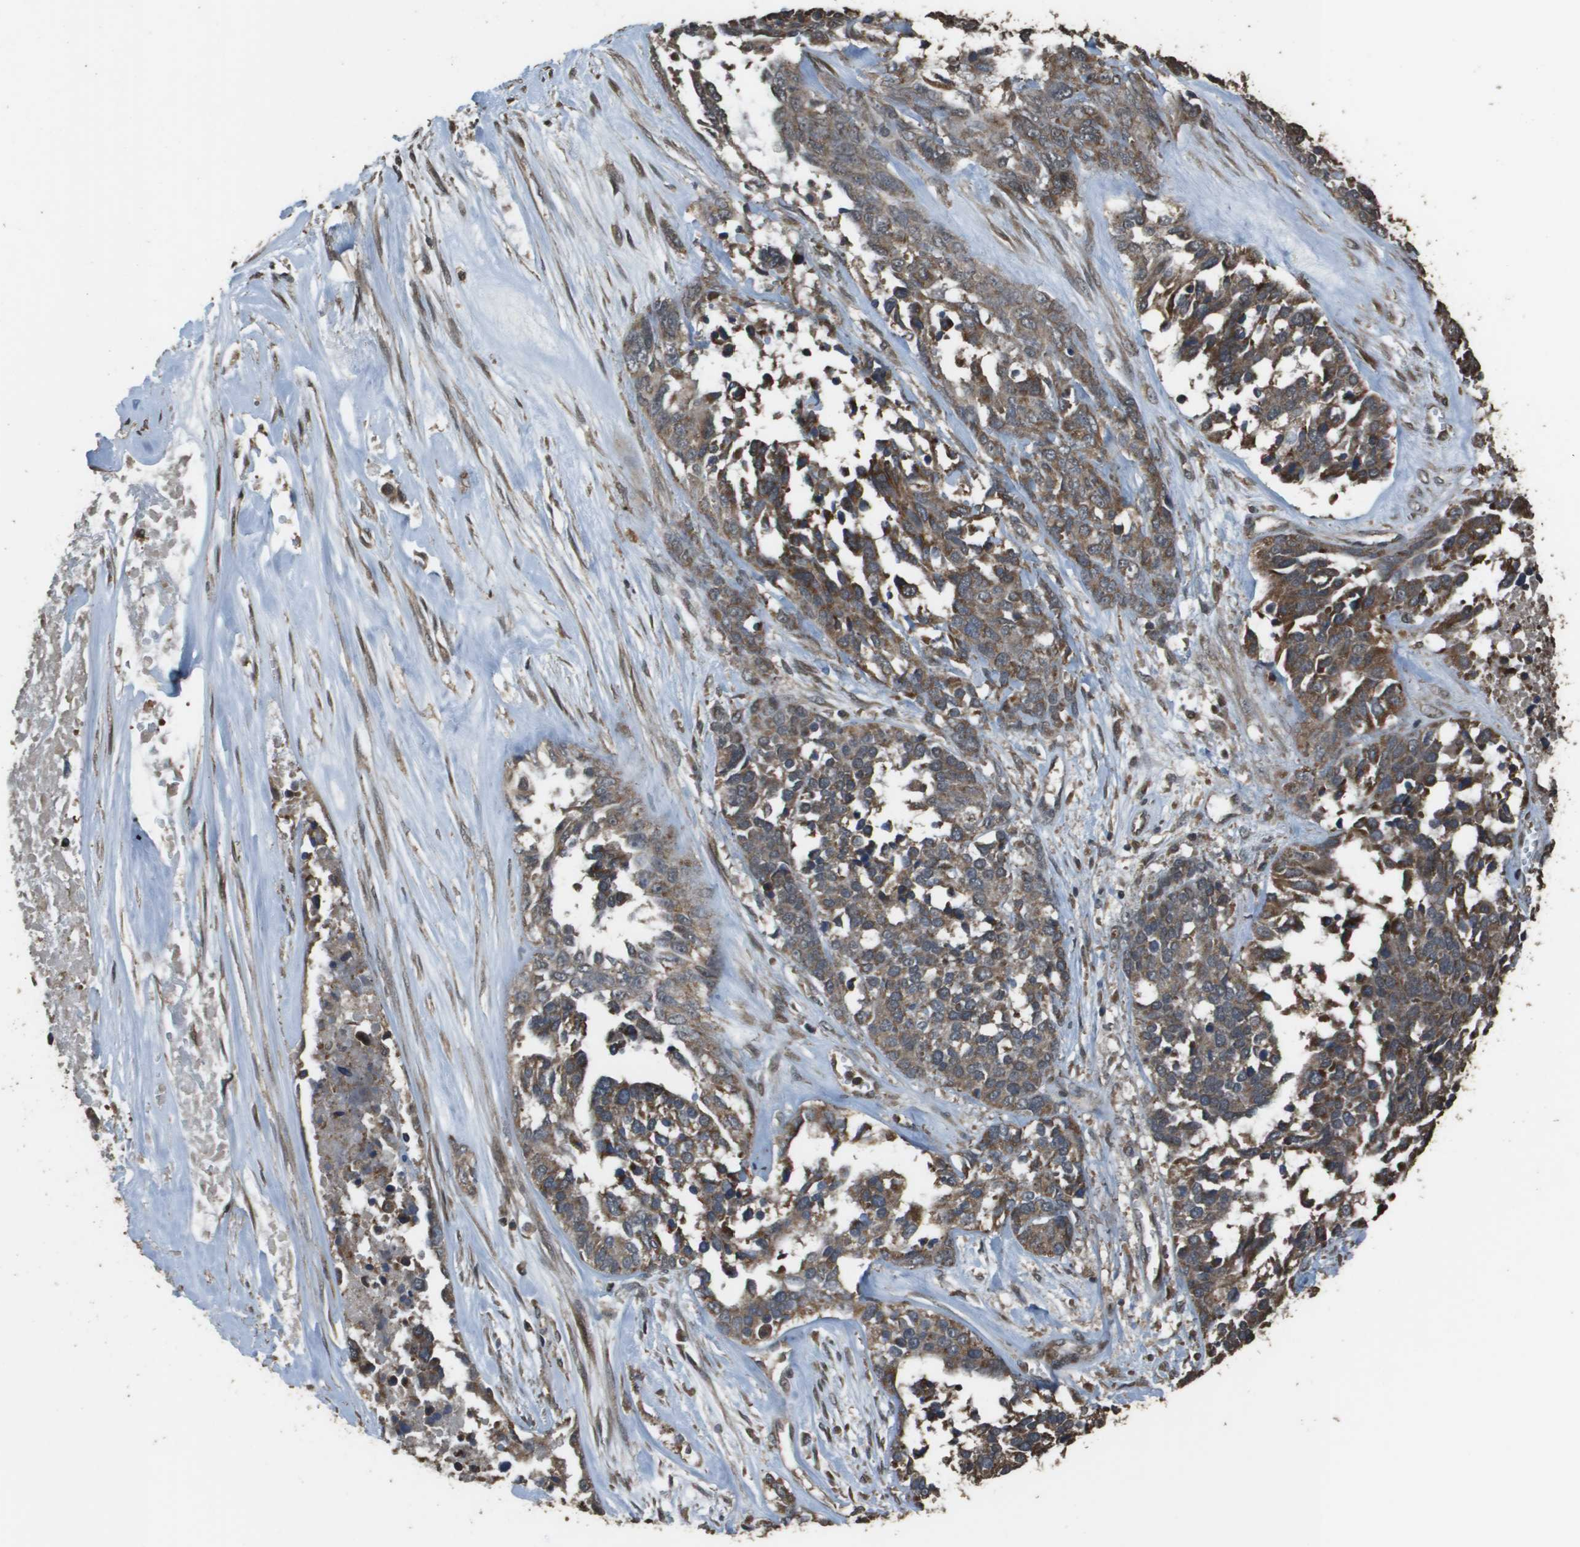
{"staining": {"intensity": "moderate", "quantity": ">75%", "location": "cytoplasmic/membranous"}, "tissue": "ovarian cancer", "cell_type": "Tumor cells", "image_type": "cancer", "snomed": [{"axis": "morphology", "description": "Cystadenocarcinoma, serous, NOS"}, {"axis": "topography", "description": "Ovary"}], "caption": "Human ovarian cancer stained with a protein marker displays moderate staining in tumor cells.", "gene": "FIG4", "patient": {"sex": "female", "age": 44}}